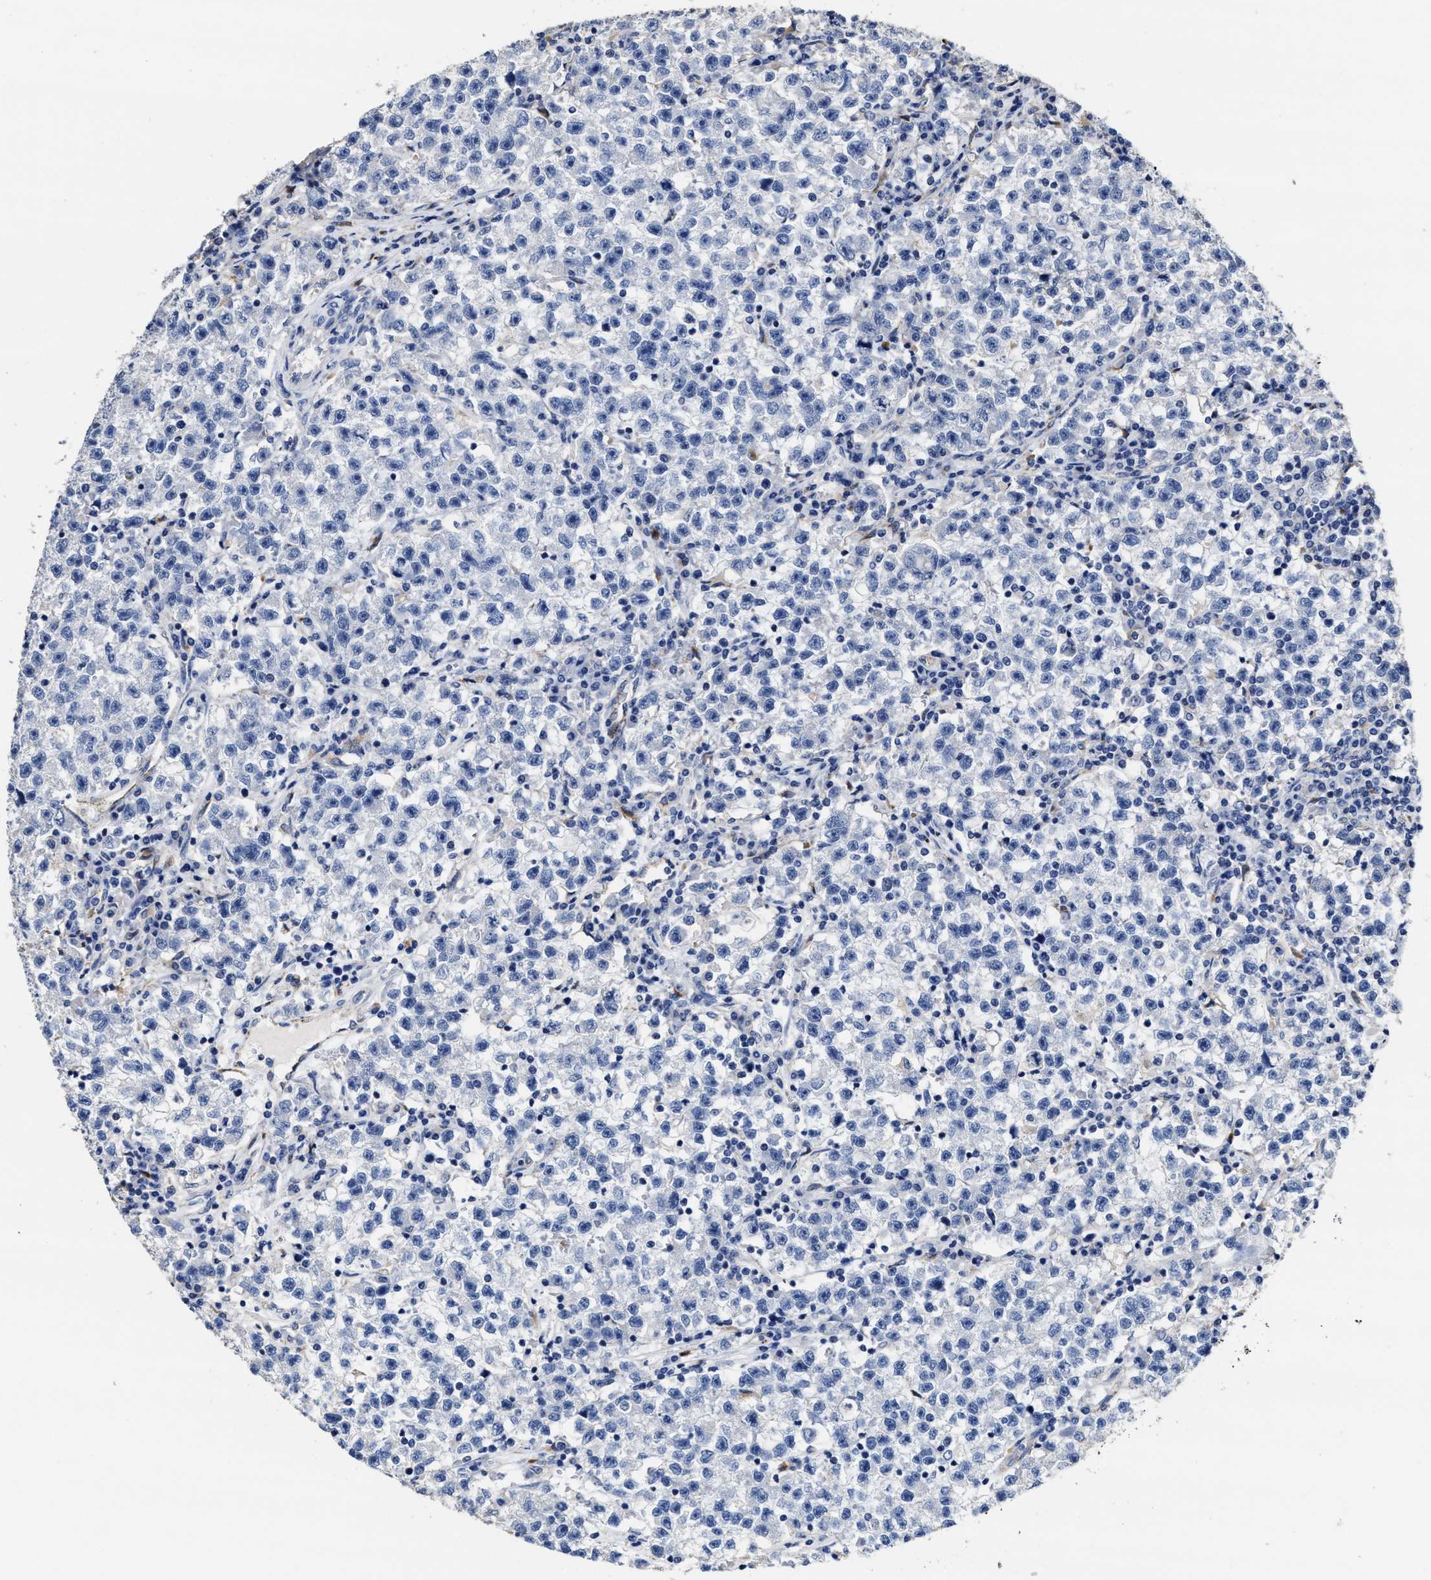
{"staining": {"intensity": "negative", "quantity": "none", "location": "none"}, "tissue": "testis cancer", "cell_type": "Tumor cells", "image_type": "cancer", "snomed": [{"axis": "morphology", "description": "Seminoma, NOS"}, {"axis": "topography", "description": "Testis"}], "caption": "Immunohistochemical staining of human seminoma (testis) shows no significant positivity in tumor cells.", "gene": "ZFAT", "patient": {"sex": "male", "age": 22}}